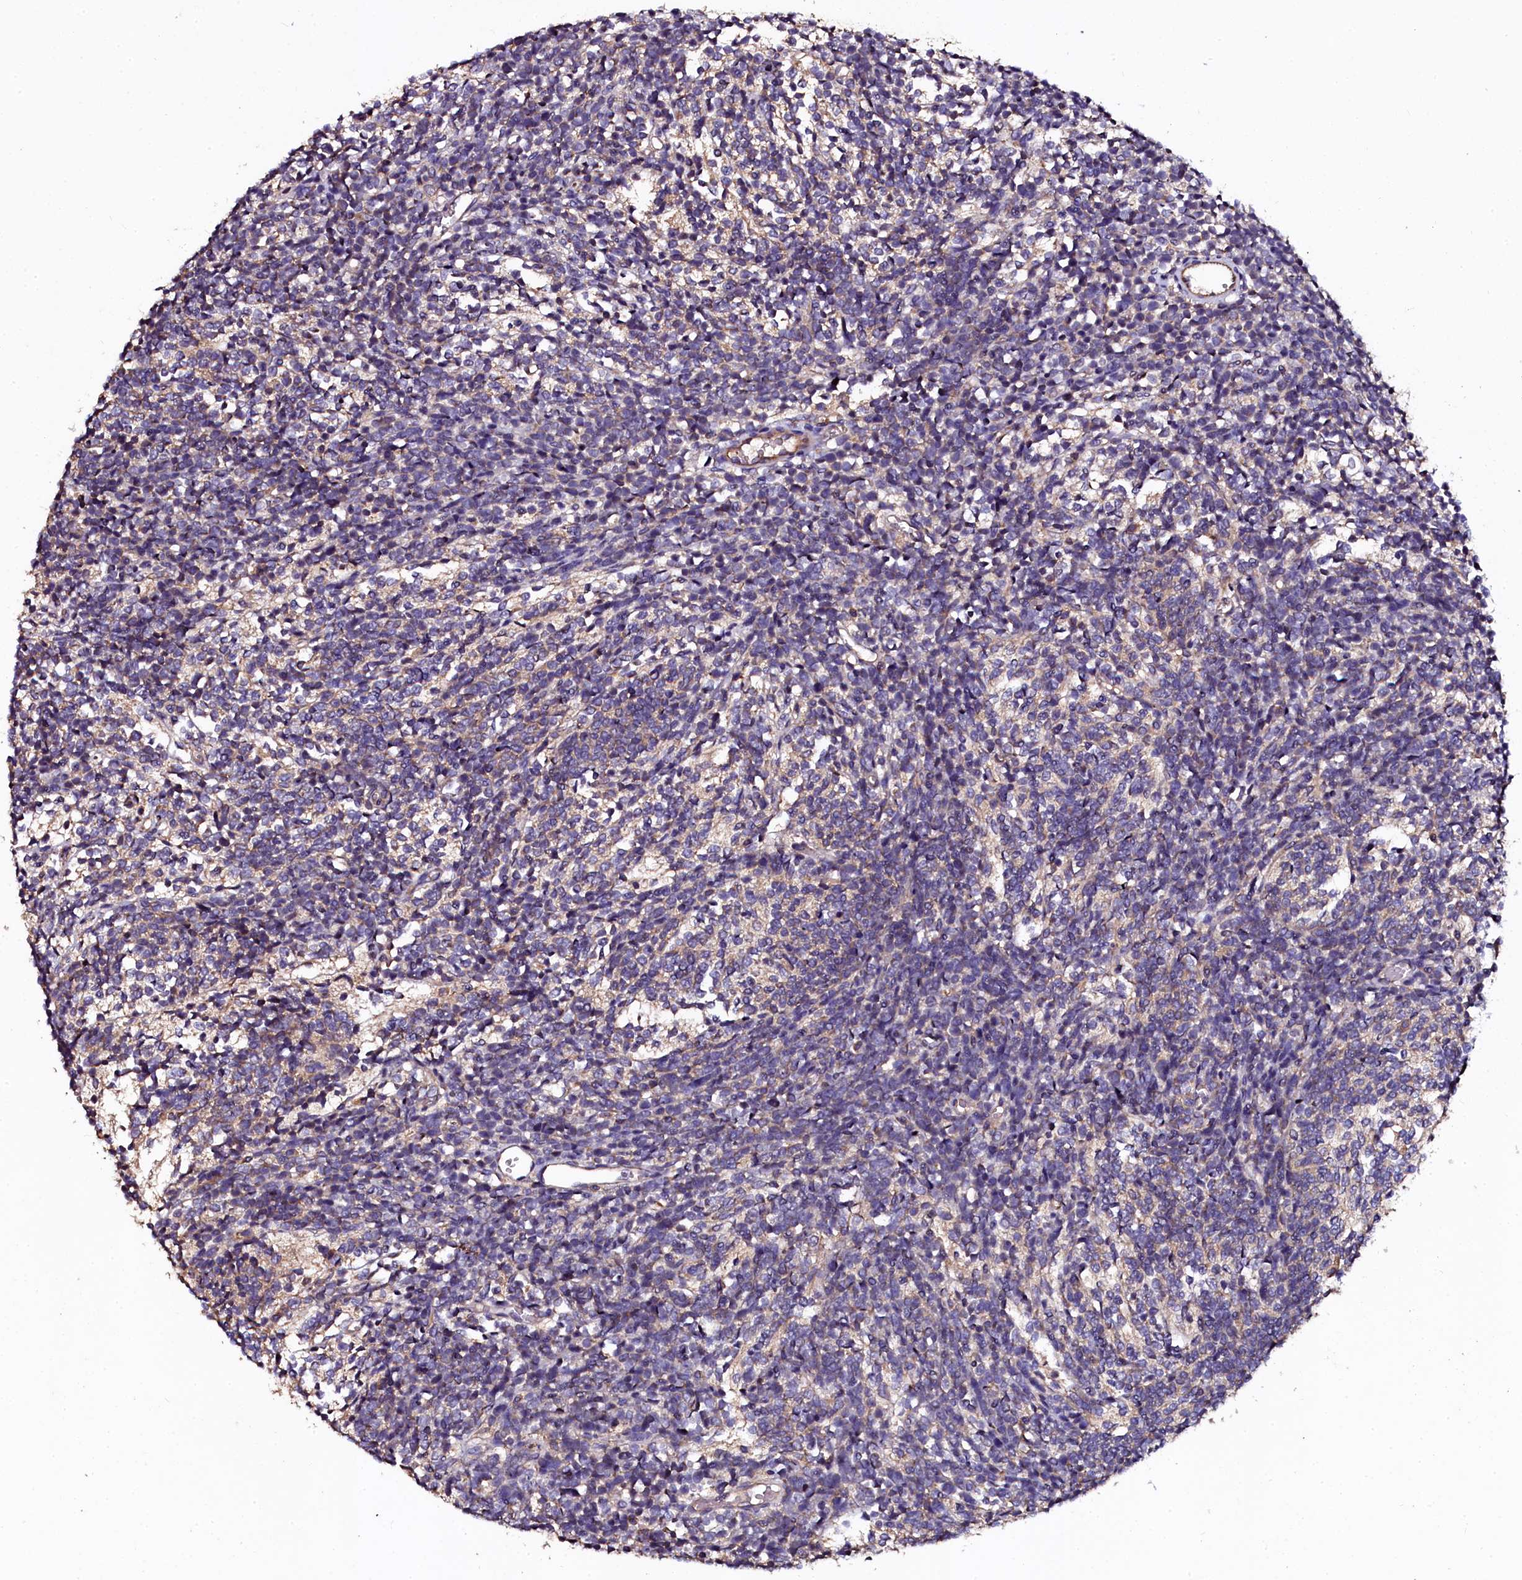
{"staining": {"intensity": "negative", "quantity": "none", "location": "none"}, "tissue": "glioma", "cell_type": "Tumor cells", "image_type": "cancer", "snomed": [{"axis": "morphology", "description": "Glioma, malignant, Low grade"}, {"axis": "topography", "description": "Brain"}], "caption": "A photomicrograph of glioma stained for a protein reveals no brown staining in tumor cells.", "gene": "APPL2", "patient": {"sex": "female", "age": 1}}